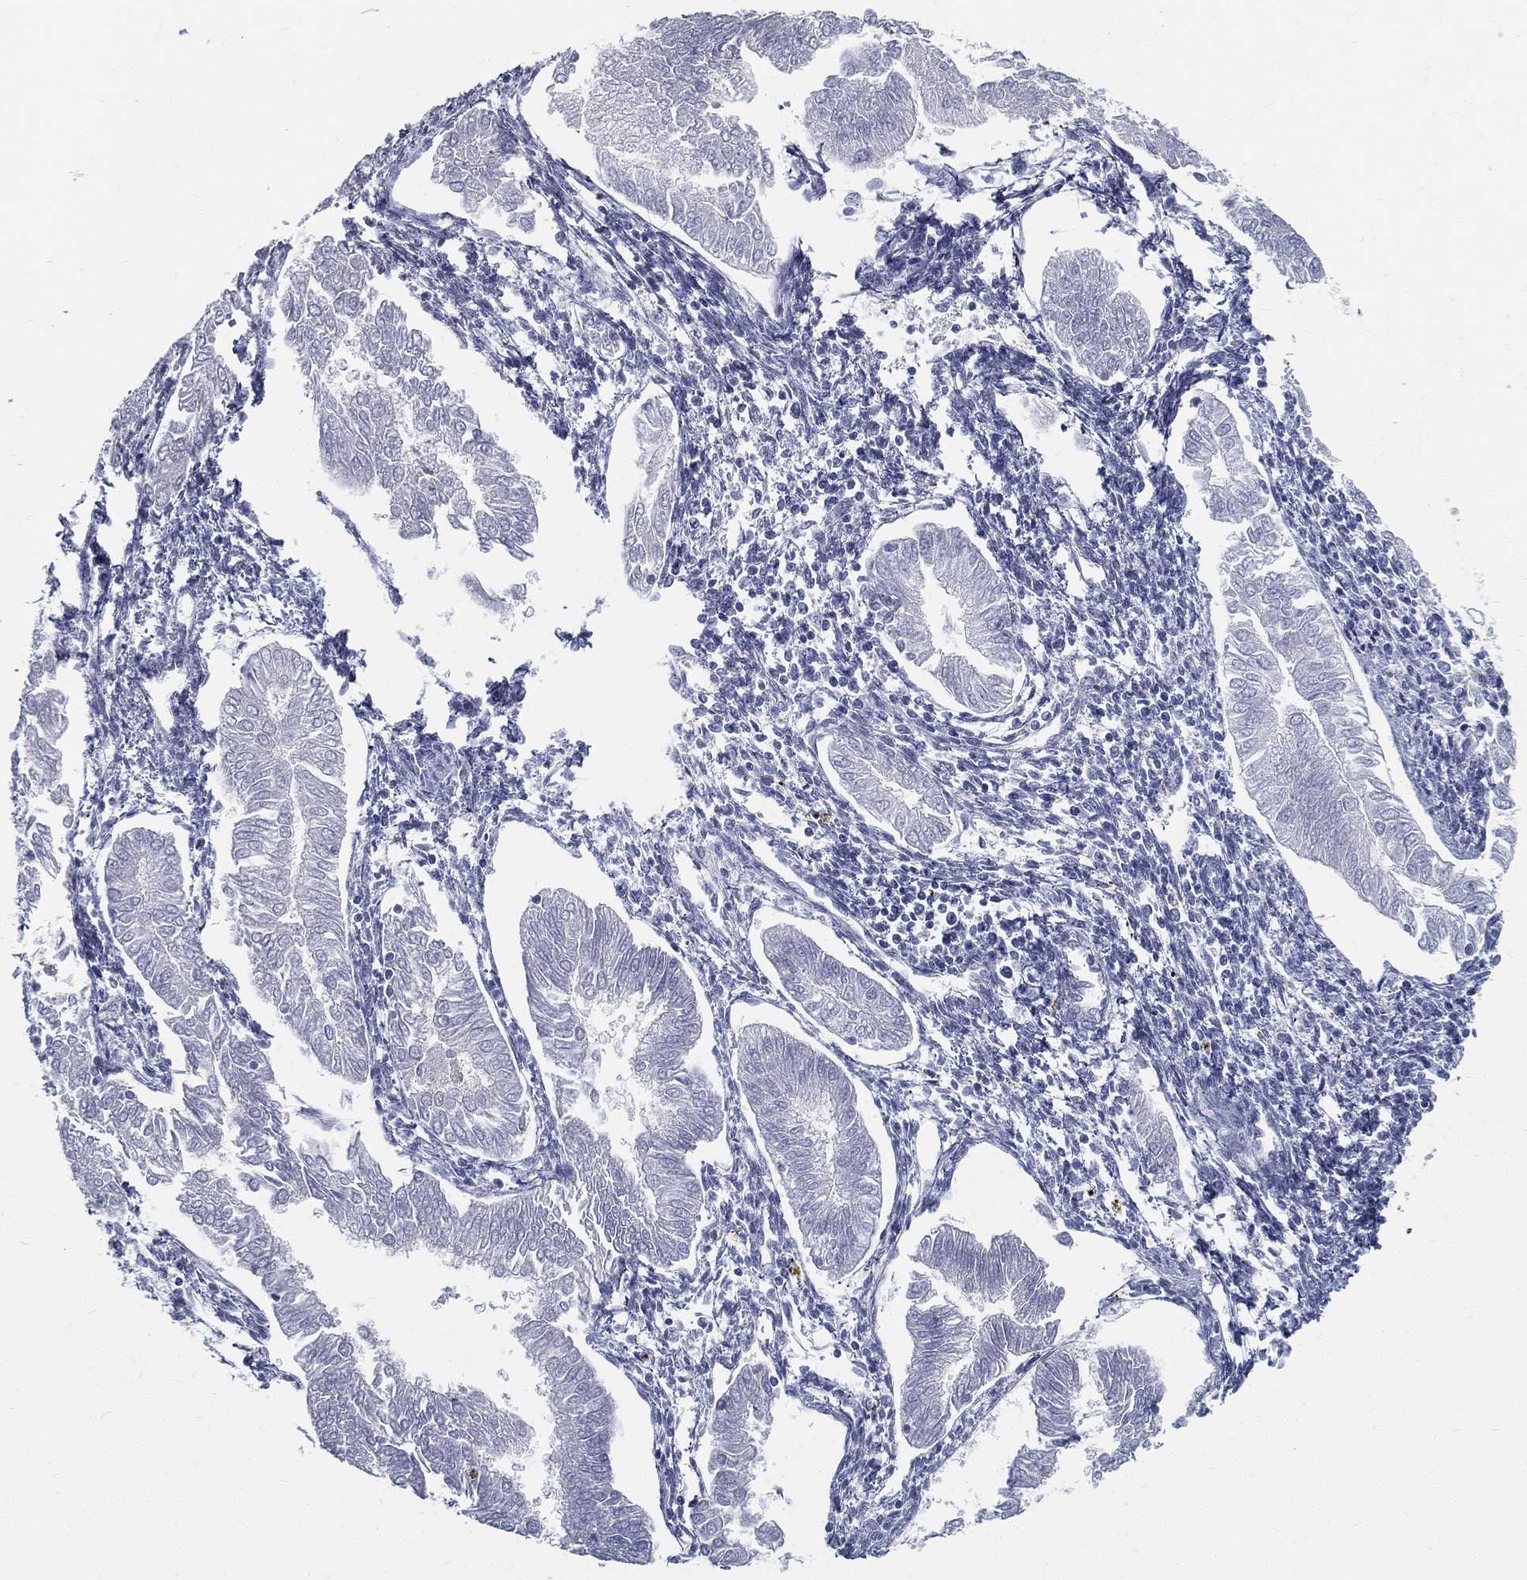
{"staining": {"intensity": "negative", "quantity": "none", "location": "none"}, "tissue": "endometrial cancer", "cell_type": "Tumor cells", "image_type": "cancer", "snomed": [{"axis": "morphology", "description": "Adenocarcinoma, NOS"}, {"axis": "topography", "description": "Endometrium"}], "caption": "Endometrial cancer stained for a protein using IHC displays no positivity tumor cells.", "gene": "SPPL2C", "patient": {"sex": "female", "age": 53}}